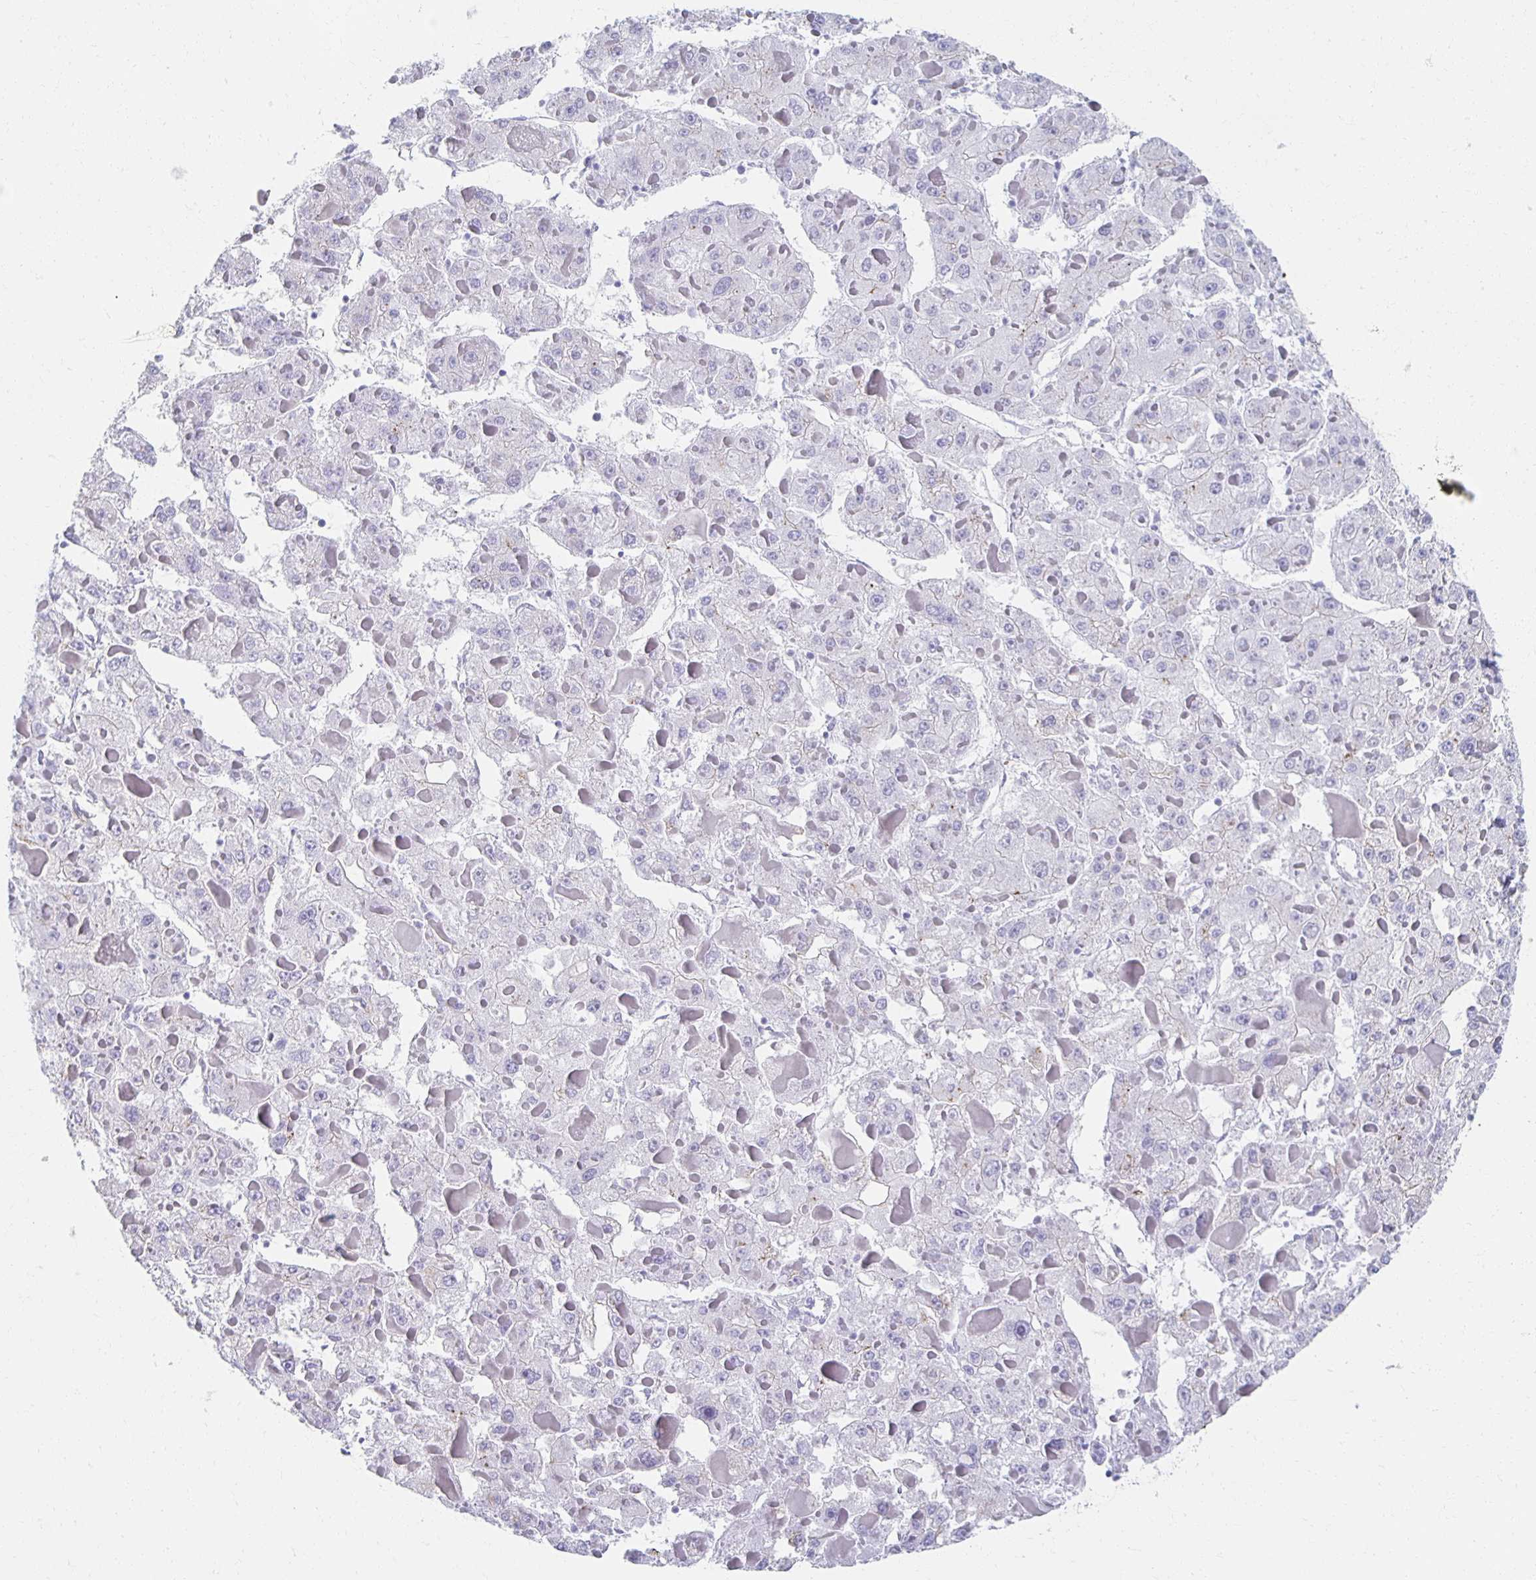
{"staining": {"intensity": "negative", "quantity": "none", "location": "none"}, "tissue": "liver cancer", "cell_type": "Tumor cells", "image_type": "cancer", "snomed": [{"axis": "morphology", "description": "Carcinoma, Hepatocellular, NOS"}, {"axis": "topography", "description": "Liver"}], "caption": "High magnification brightfield microscopy of liver cancer (hepatocellular carcinoma) stained with DAB (3,3'-diaminobenzidine) (brown) and counterstained with hematoxylin (blue): tumor cells show no significant expression.", "gene": "TEX44", "patient": {"sex": "female", "age": 73}}